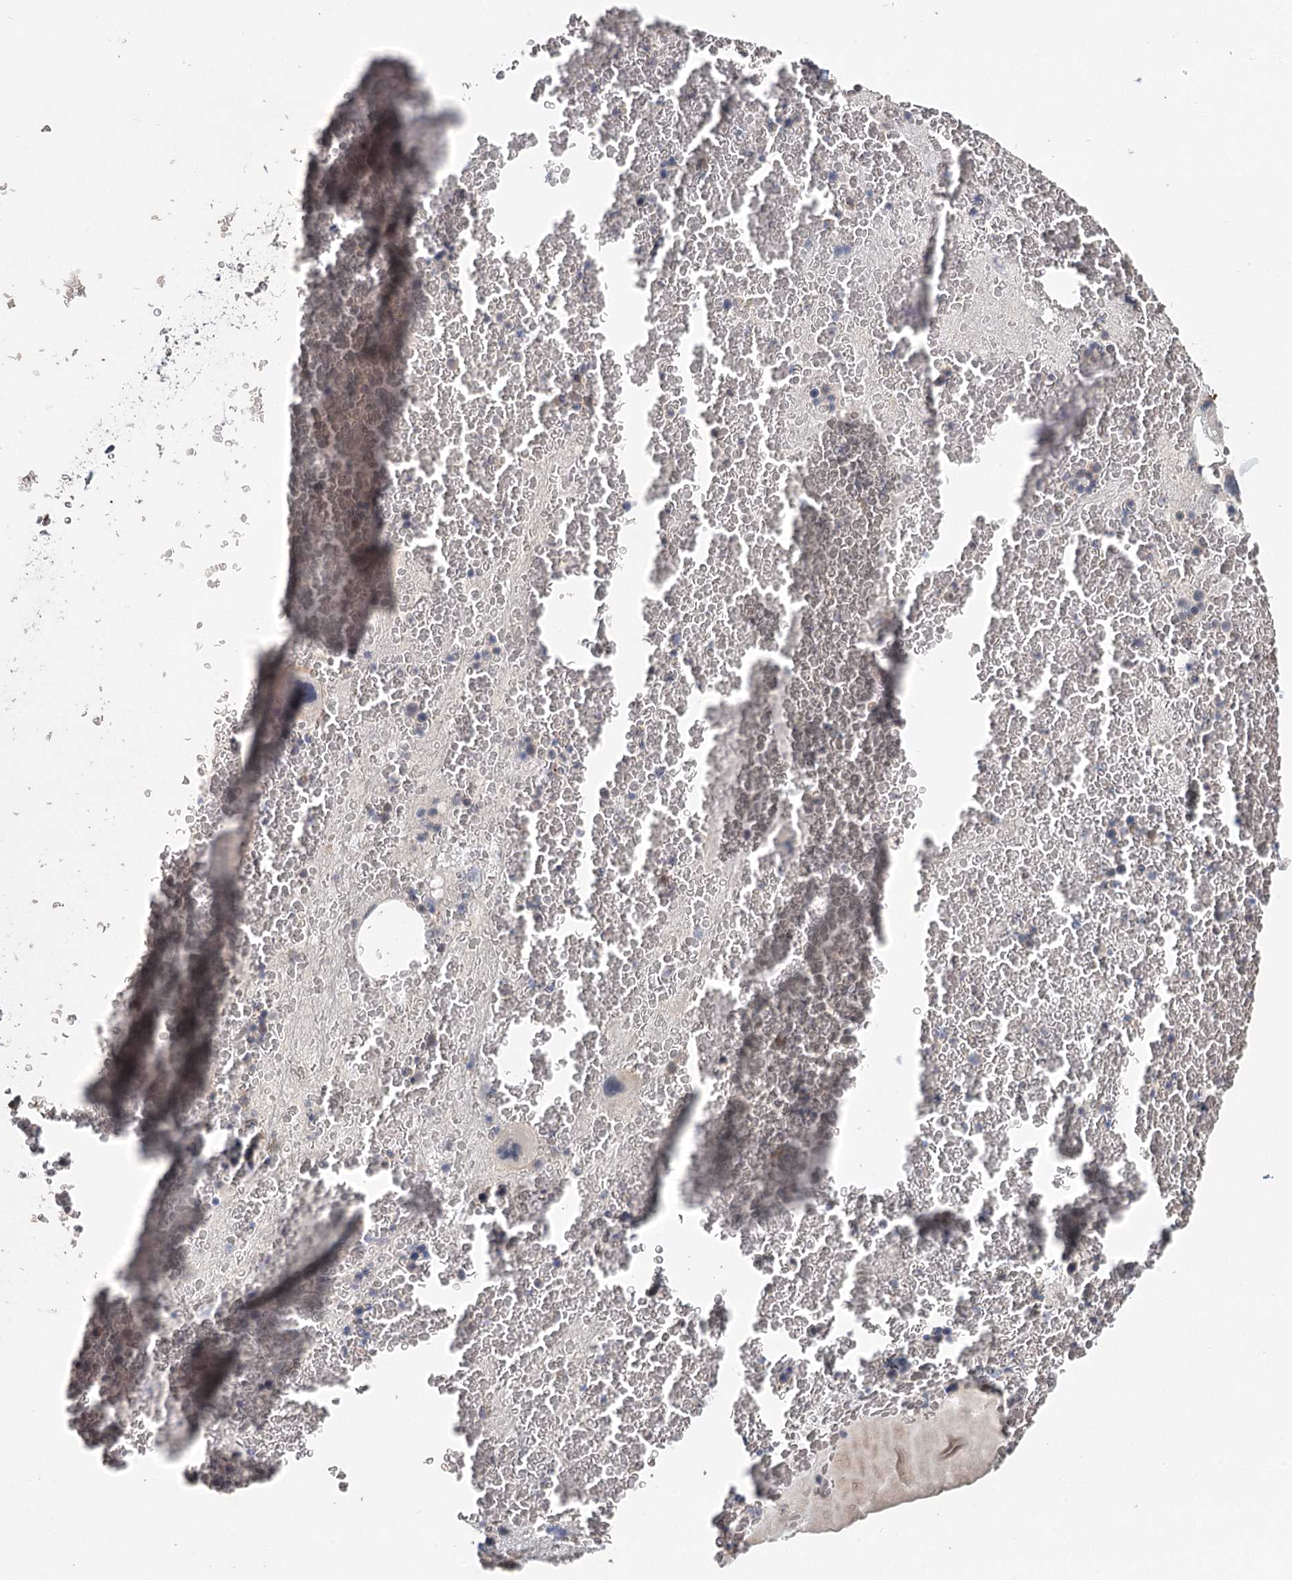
{"staining": {"intensity": "moderate", "quantity": "<25%", "location": "cytoplasmic/membranous"}, "tissue": "bone marrow", "cell_type": "Hematopoietic cells", "image_type": "normal", "snomed": [{"axis": "morphology", "description": "Normal tissue, NOS"}, {"axis": "topography", "description": "Bone marrow"}], "caption": "High-power microscopy captured an immunohistochemistry (IHC) histopathology image of unremarkable bone marrow, revealing moderate cytoplasmic/membranous staining in about <25% of hematopoietic cells.", "gene": "FBXO7", "patient": {"sex": "male", "age": 36}}